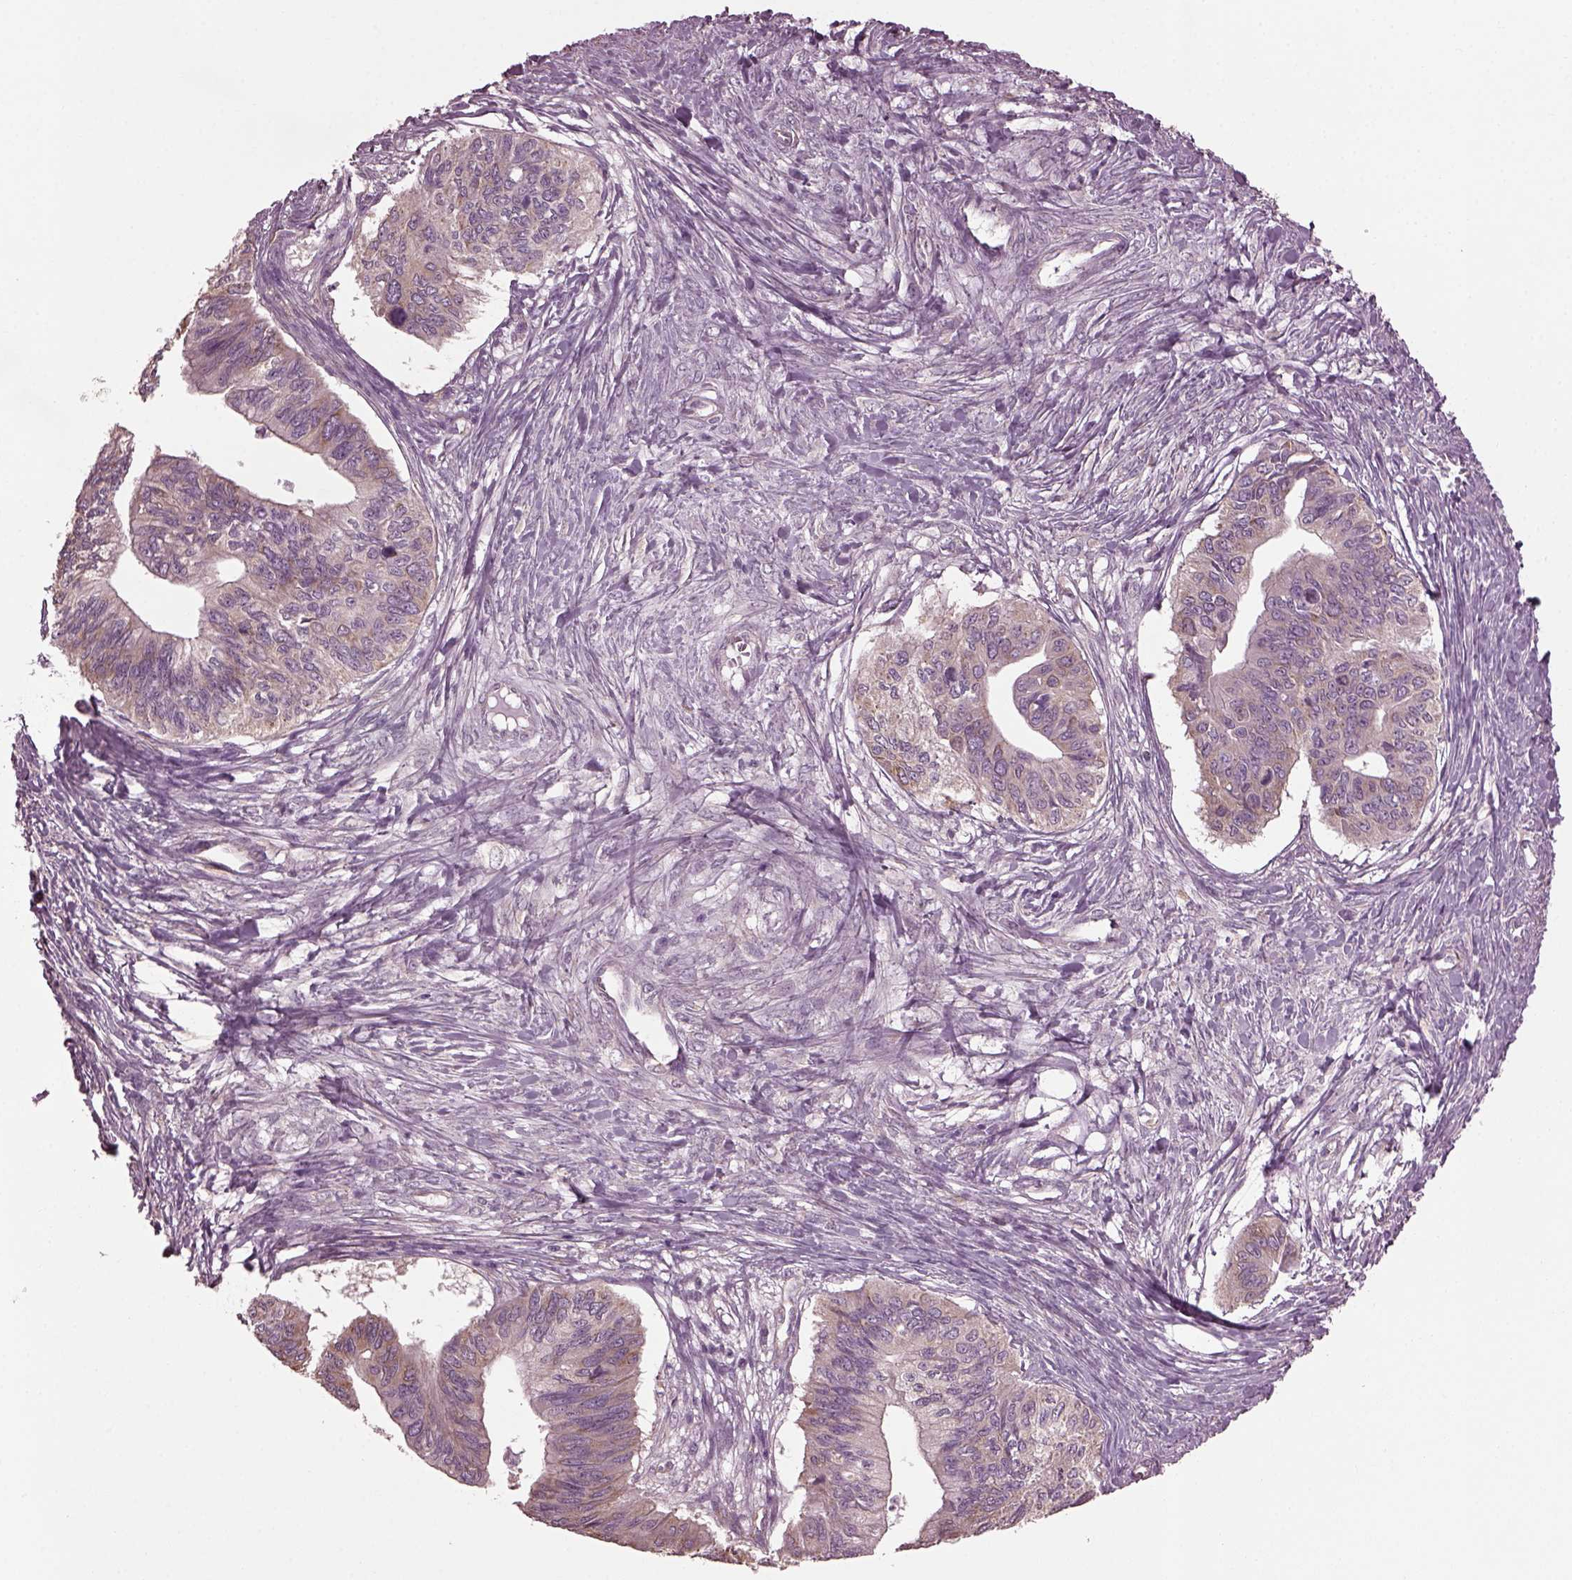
{"staining": {"intensity": "weak", "quantity": ">75%", "location": "cytoplasmic/membranous"}, "tissue": "ovarian cancer", "cell_type": "Tumor cells", "image_type": "cancer", "snomed": [{"axis": "morphology", "description": "Cystadenocarcinoma, mucinous, NOS"}, {"axis": "topography", "description": "Ovary"}], "caption": "IHC (DAB (3,3'-diaminobenzidine)) staining of ovarian mucinous cystadenocarcinoma displays weak cytoplasmic/membranous protein staining in approximately >75% of tumor cells.", "gene": "CABP5", "patient": {"sex": "female", "age": 76}}